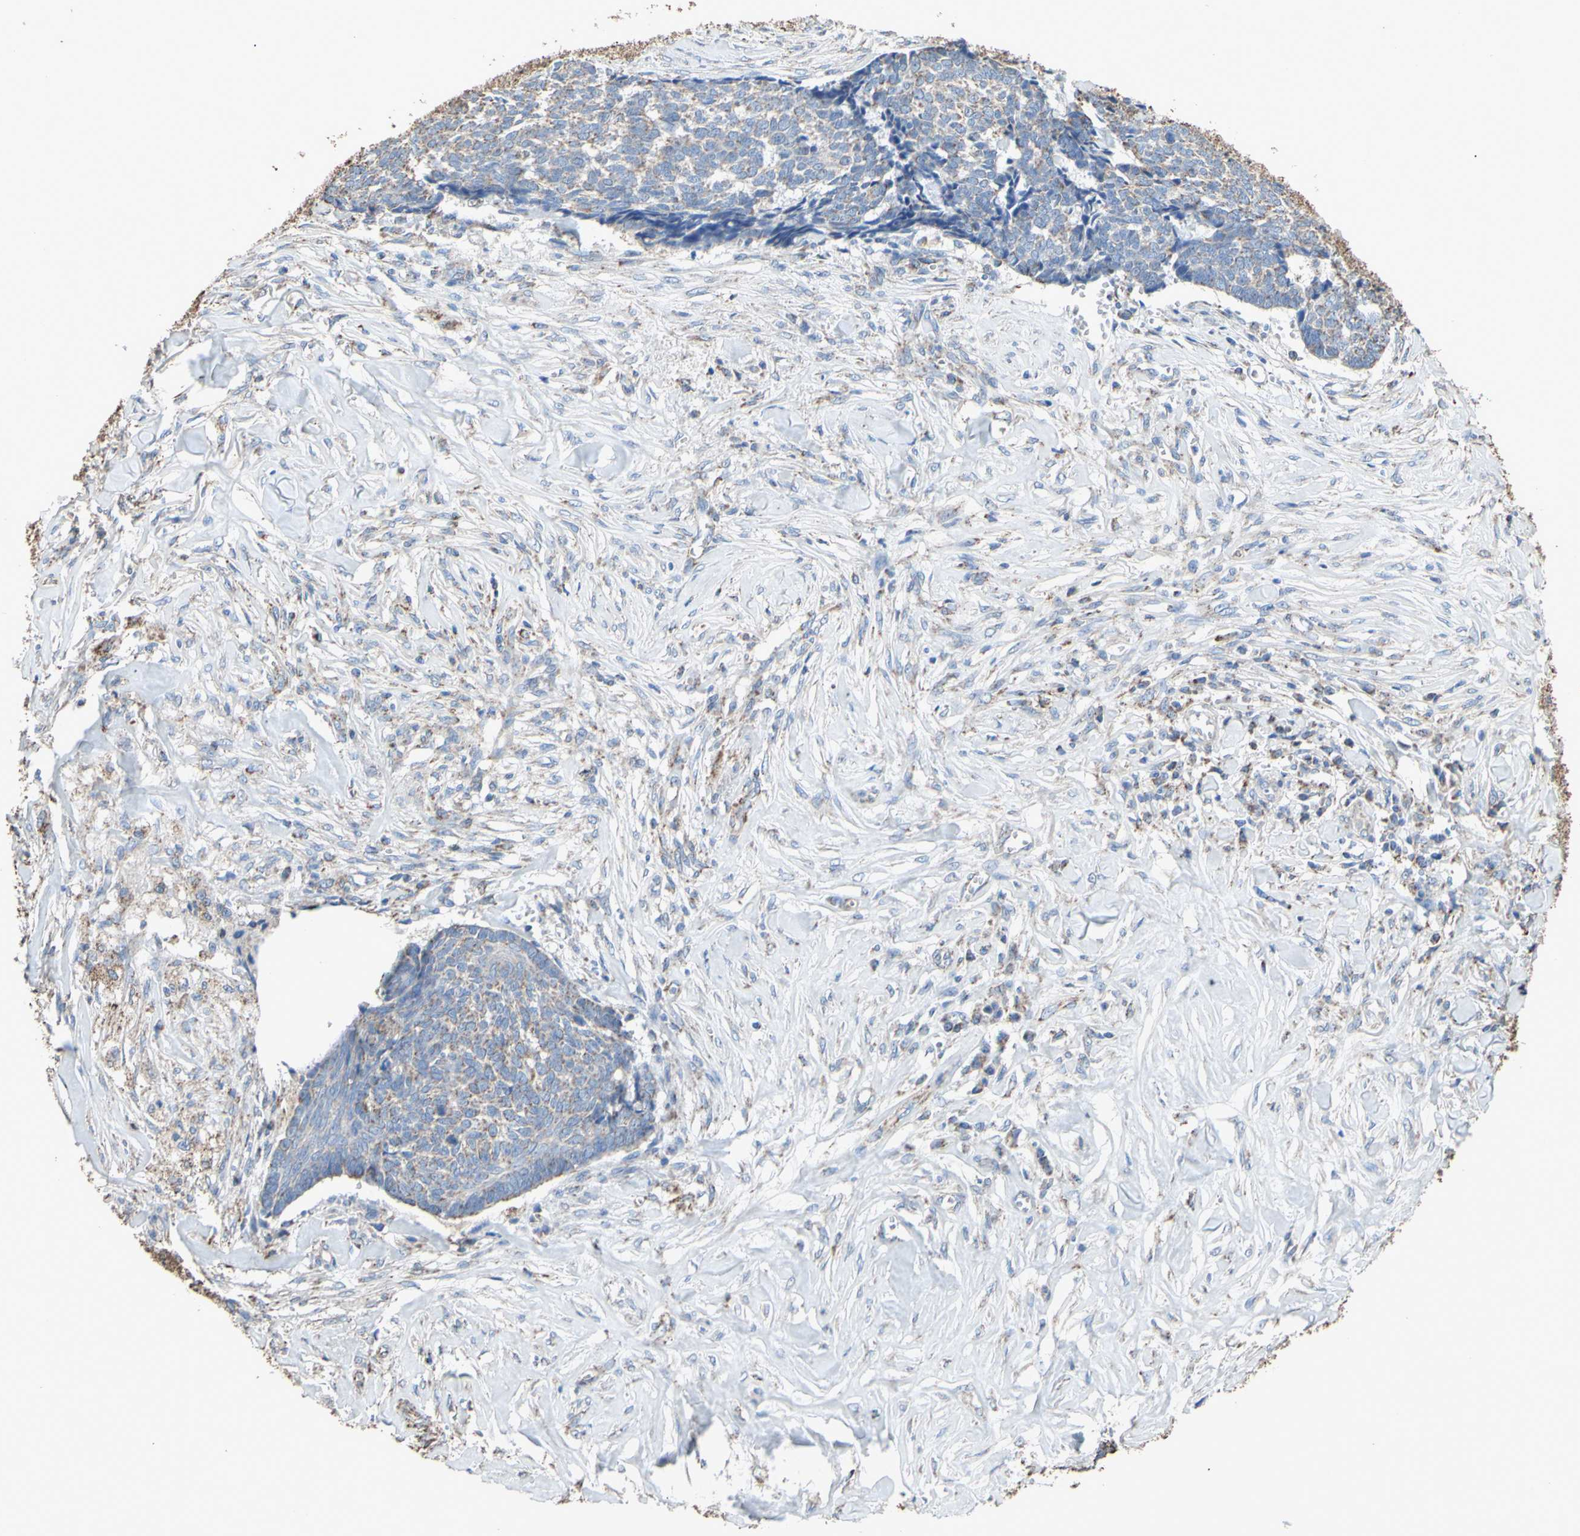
{"staining": {"intensity": "weak", "quantity": "<25%", "location": "cytoplasmic/membranous"}, "tissue": "skin cancer", "cell_type": "Tumor cells", "image_type": "cancer", "snomed": [{"axis": "morphology", "description": "Basal cell carcinoma"}, {"axis": "topography", "description": "Skin"}], "caption": "Human basal cell carcinoma (skin) stained for a protein using immunohistochemistry (IHC) shows no expression in tumor cells.", "gene": "CMKLR2", "patient": {"sex": "male", "age": 84}}